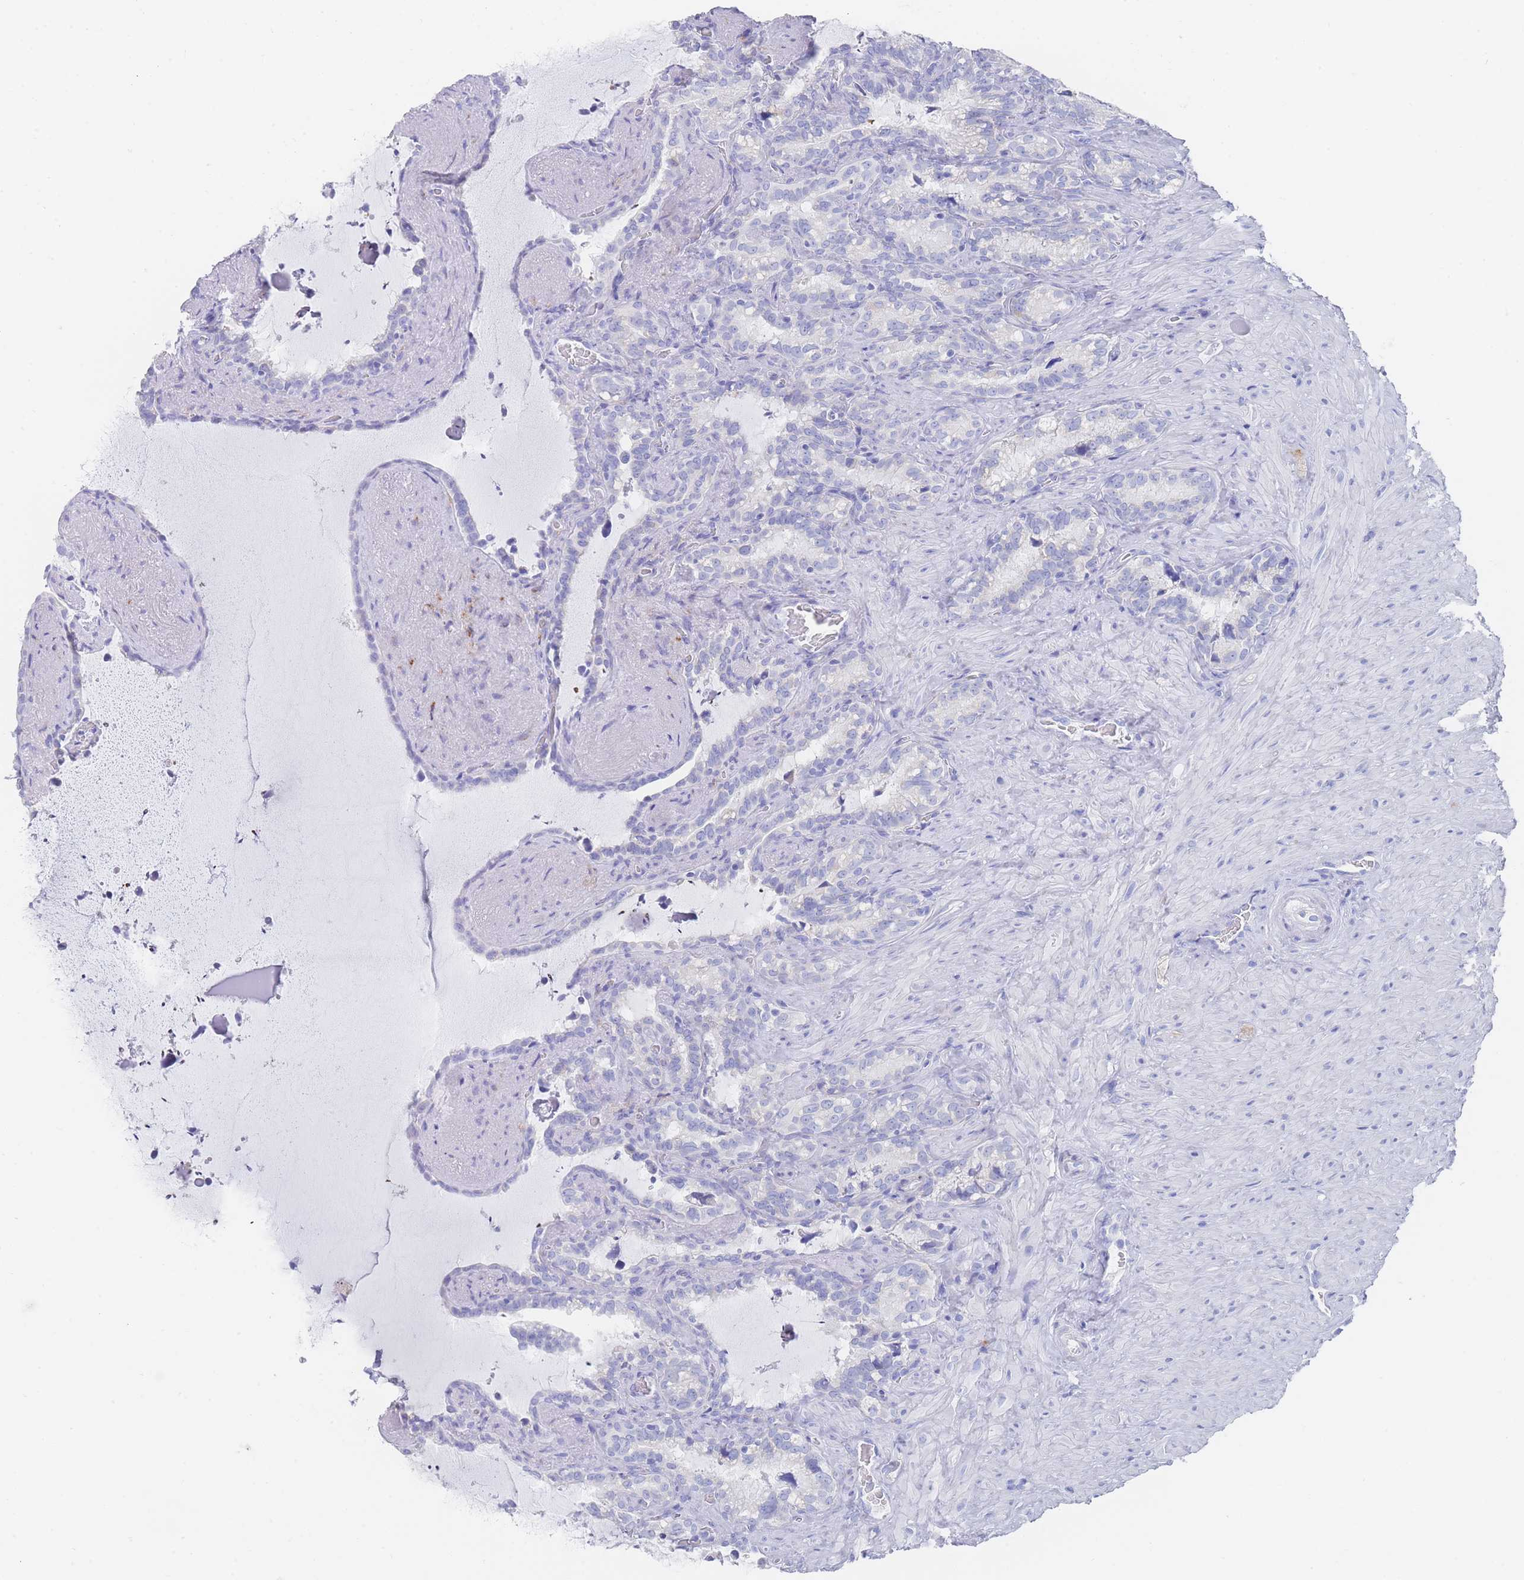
{"staining": {"intensity": "negative", "quantity": "none", "location": "none"}, "tissue": "seminal vesicle", "cell_type": "Glandular cells", "image_type": "normal", "snomed": [{"axis": "morphology", "description": "Normal tissue, NOS"}, {"axis": "topography", "description": "Prostate"}, {"axis": "topography", "description": "Seminal veicle"}], "caption": "IHC histopathology image of benign seminal vesicle: seminal vesicle stained with DAB exhibits no significant protein staining in glandular cells.", "gene": "LRRC37A2", "patient": {"sex": "male", "age": 58}}